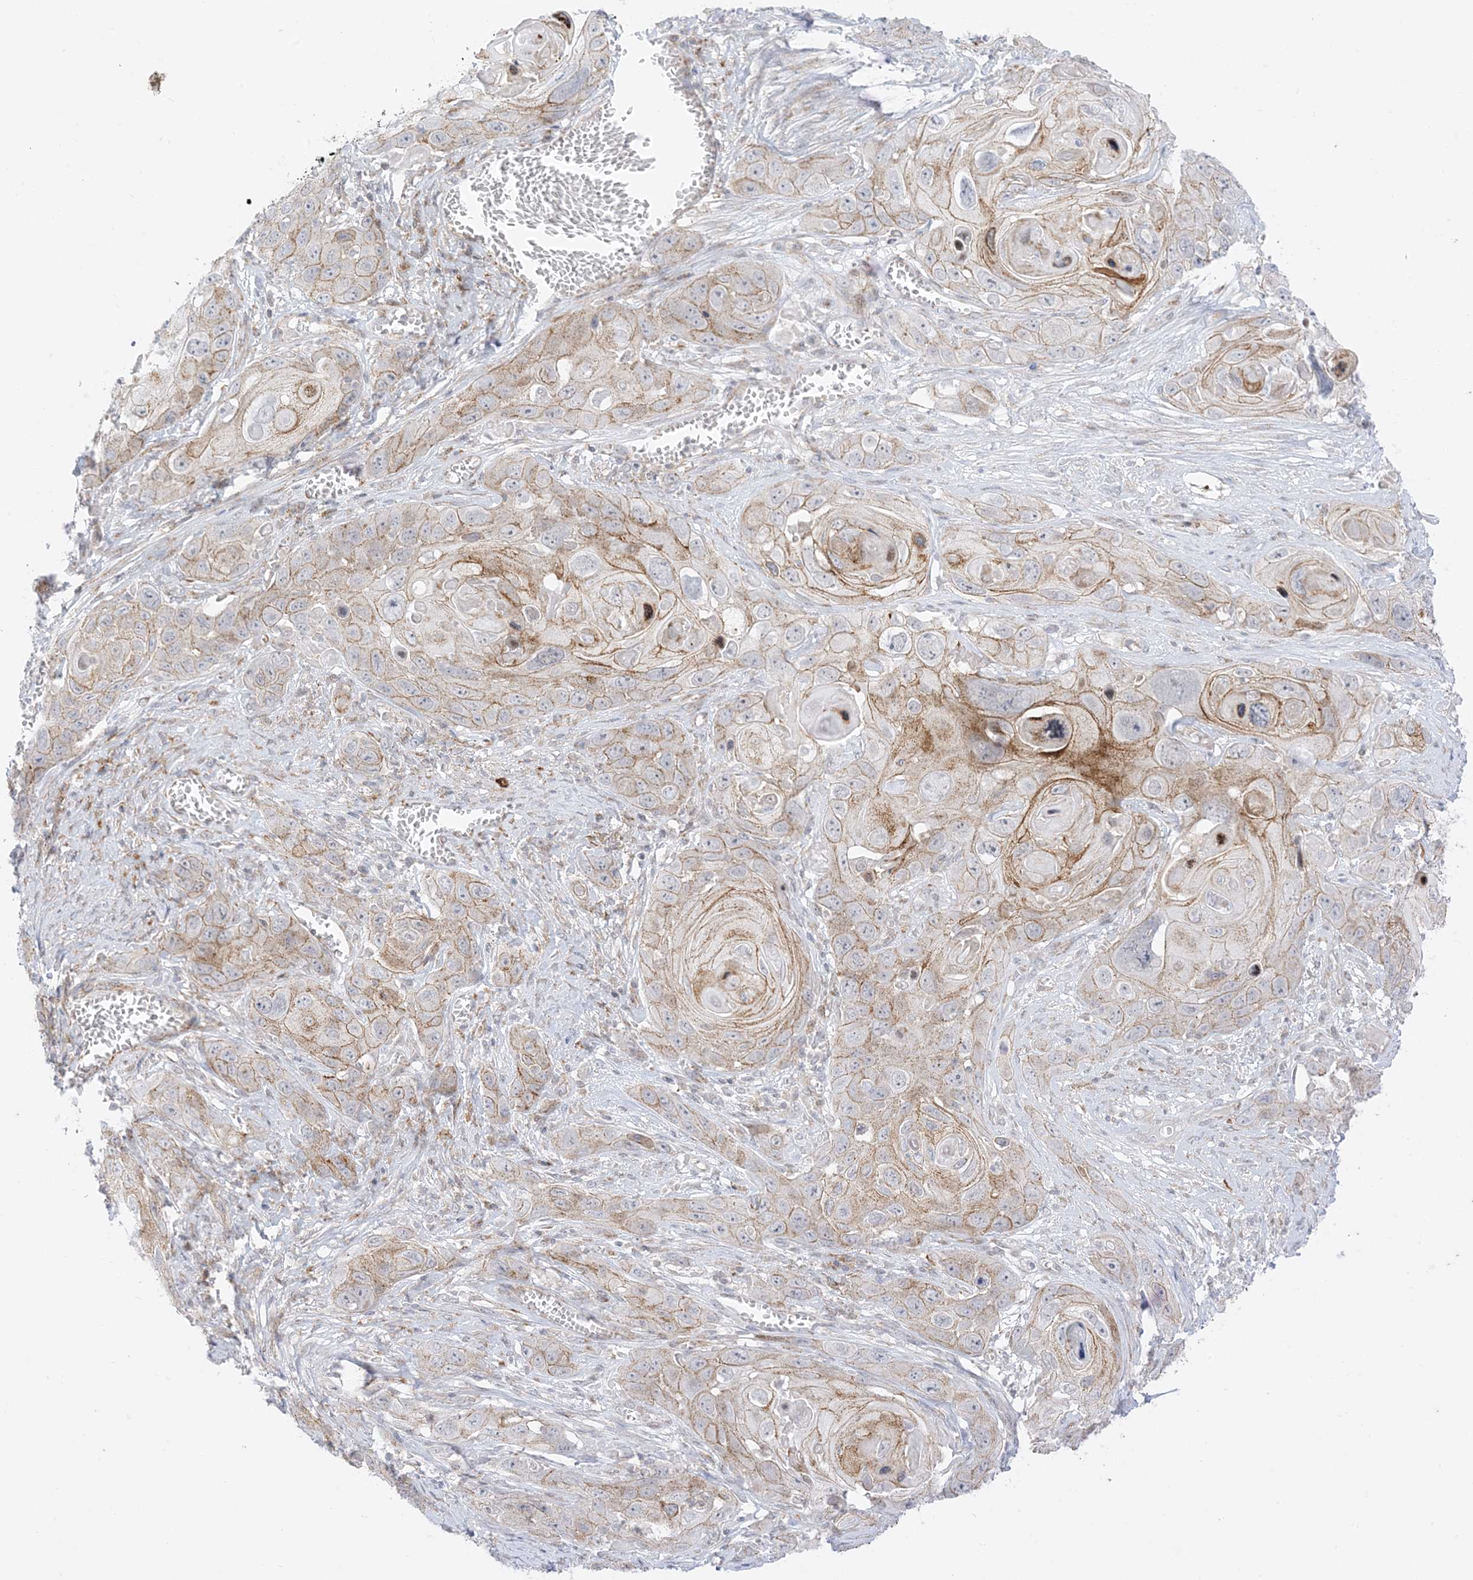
{"staining": {"intensity": "moderate", "quantity": "25%-75%", "location": "cytoplasmic/membranous"}, "tissue": "skin cancer", "cell_type": "Tumor cells", "image_type": "cancer", "snomed": [{"axis": "morphology", "description": "Squamous cell carcinoma, NOS"}, {"axis": "topography", "description": "Skin"}], "caption": "Immunohistochemistry of human skin cancer (squamous cell carcinoma) reveals medium levels of moderate cytoplasmic/membranous expression in approximately 25%-75% of tumor cells.", "gene": "RAC1", "patient": {"sex": "male", "age": 55}}